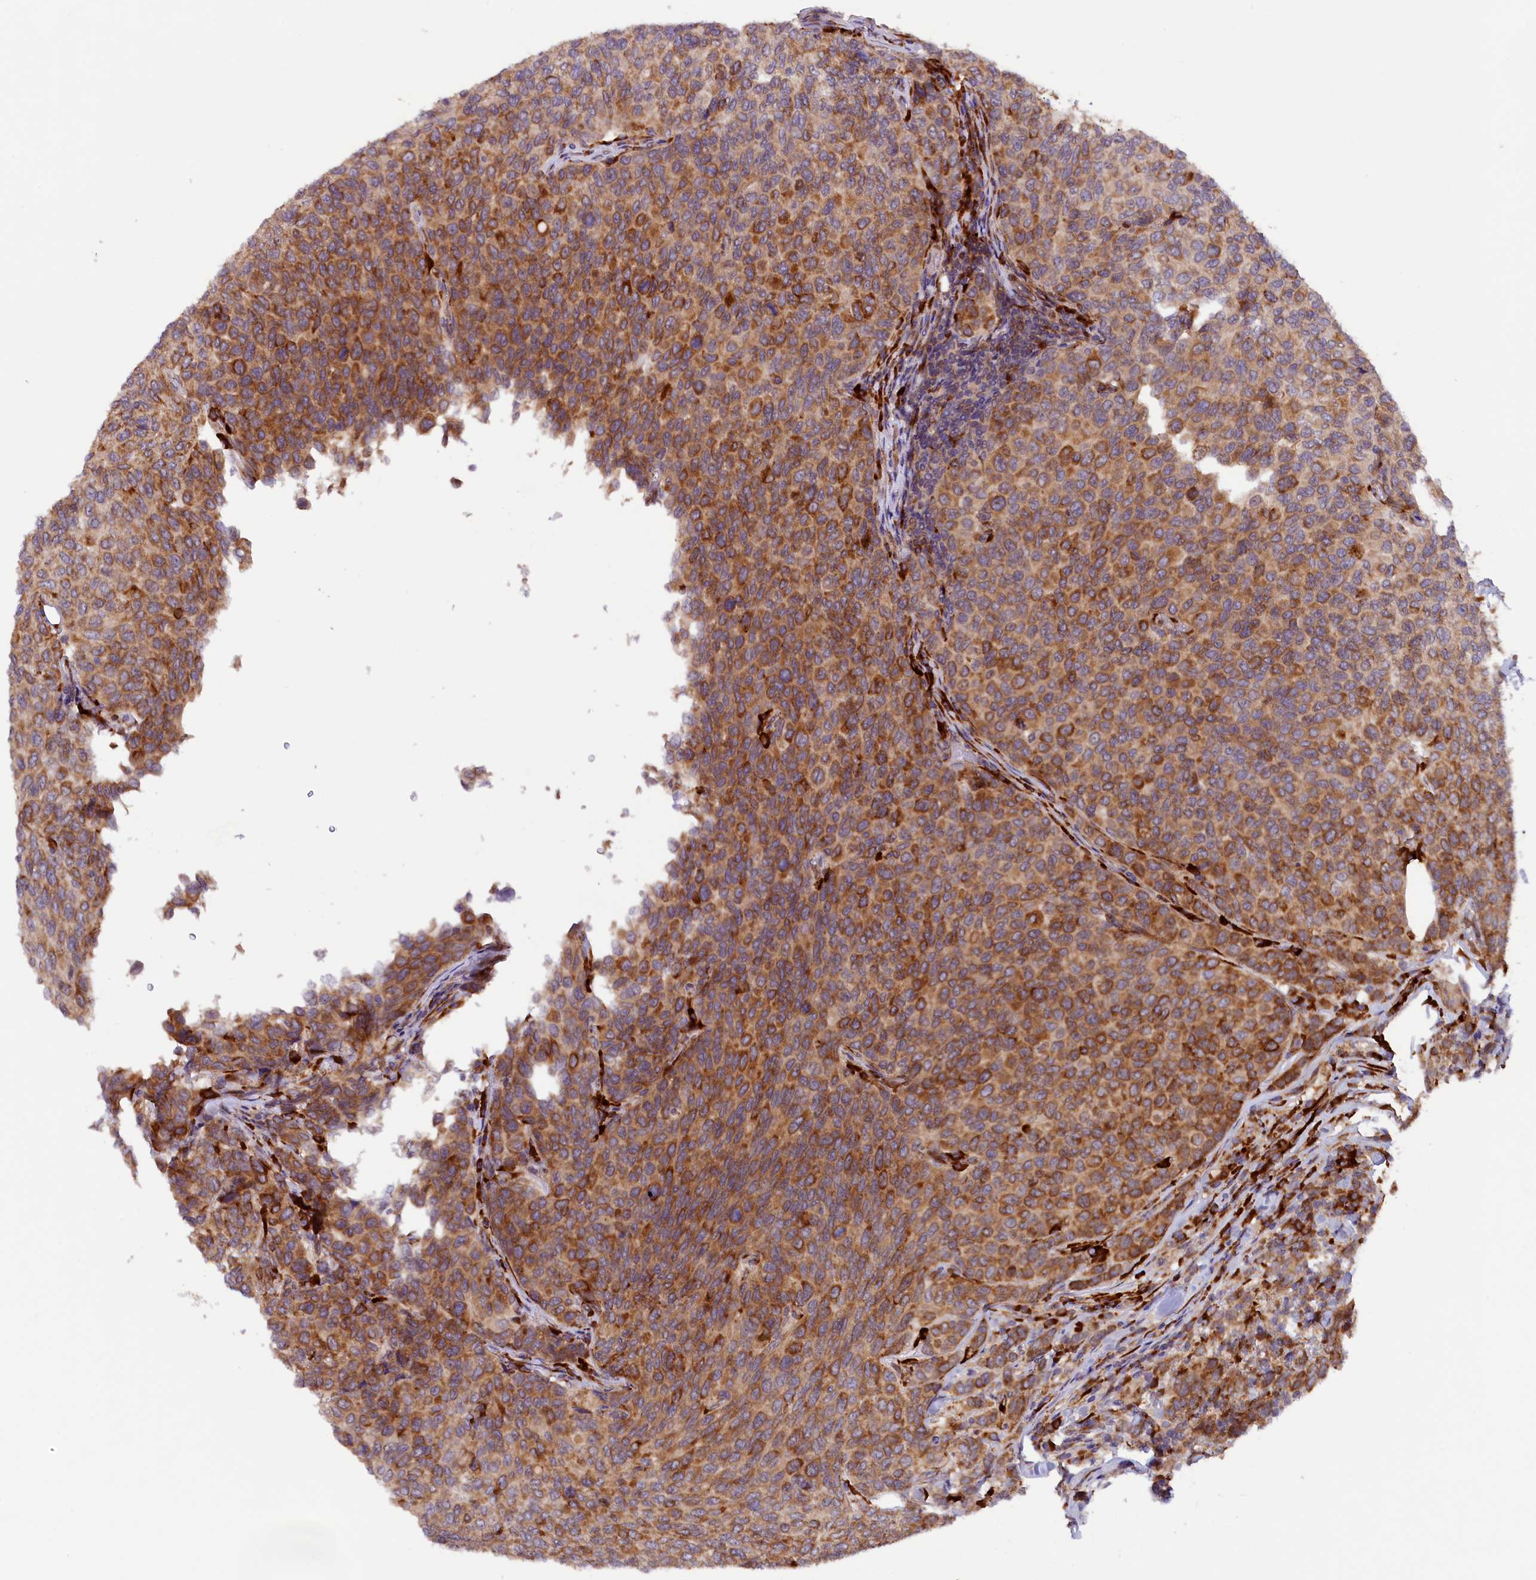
{"staining": {"intensity": "moderate", "quantity": ">75%", "location": "cytoplasmic/membranous"}, "tissue": "breast cancer", "cell_type": "Tumor cells", "image_type": "cancer", "snomed": [{"axis": "morphology", "description": "Duct carcinoma"}, {"axis": "topography", "description": "Breast"}], "caption": "An immunohistochemistry (IHC) image of tumor tissue is shown. Protein staining in brown labels moderate cytoplasmic/membranous positivity in breast intraductal carcinoma within tumor cells.", "gene": "SSC5D", "patient": {"sex": "female", "age": 55}}